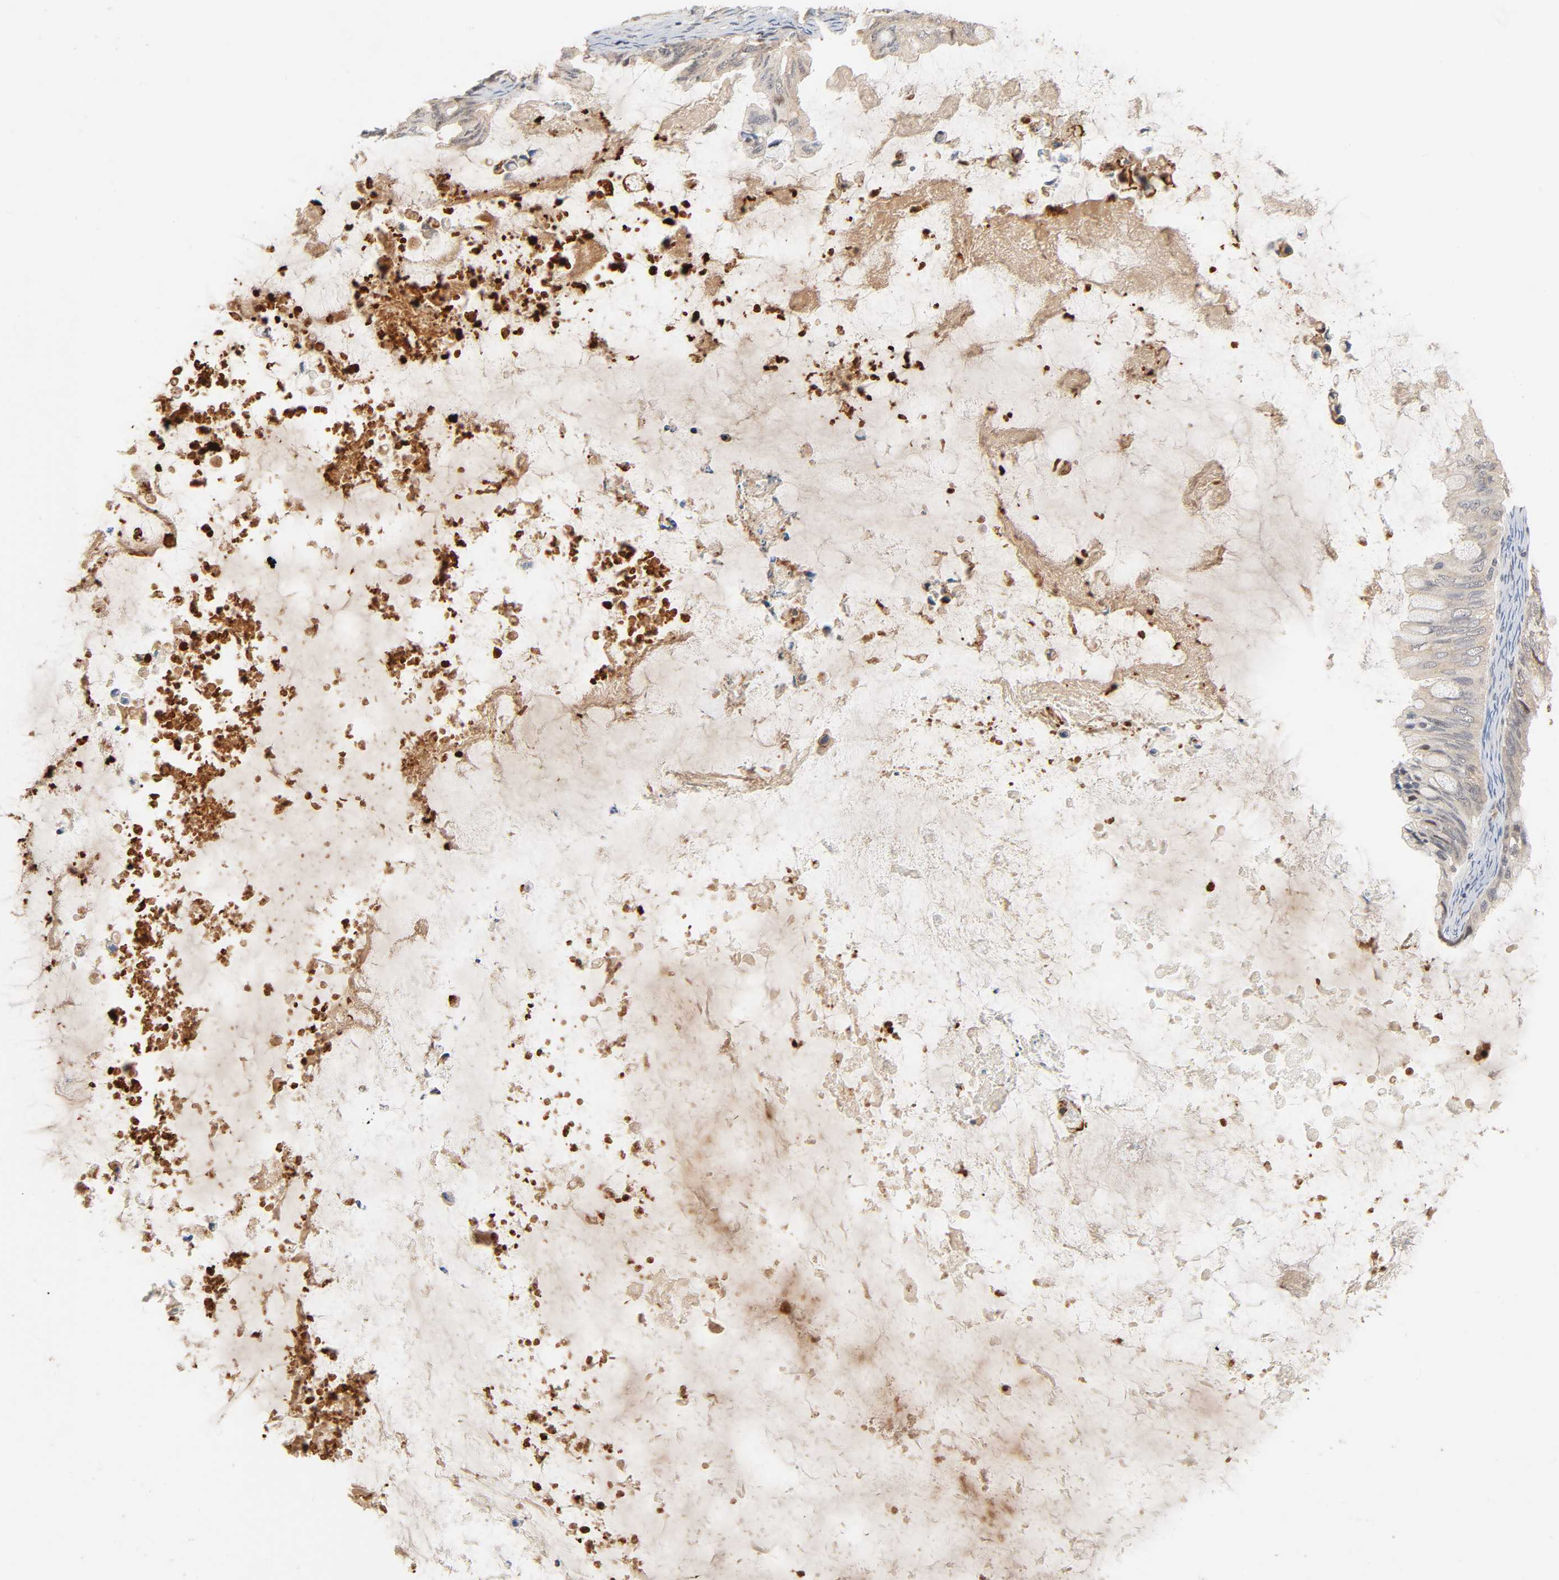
{"staining": {"intensity": "weak", "quantity": ">75%", "location": "cytoplasmic/membranous"}, "tissue": "ovarian cancer", "cell_type": "Tumor cells", "image_type": "cancer", "snomed": [{"axis": "morphology", "description": "Cystadenocarcinoma, mucinous, NOS"}, {"axis": "topography", "description": "Ovary"}], "caption": "An immunohistochemistry image of tumor tissue is shown. Protein staining in brown labels weak cytoplasmic/membranous positivity in ovarian cancer (mucinous cystadenocarcinoma) within tumor cells.", "gene": "NEMF", "patient": {"sex": "female", "age": 80}}